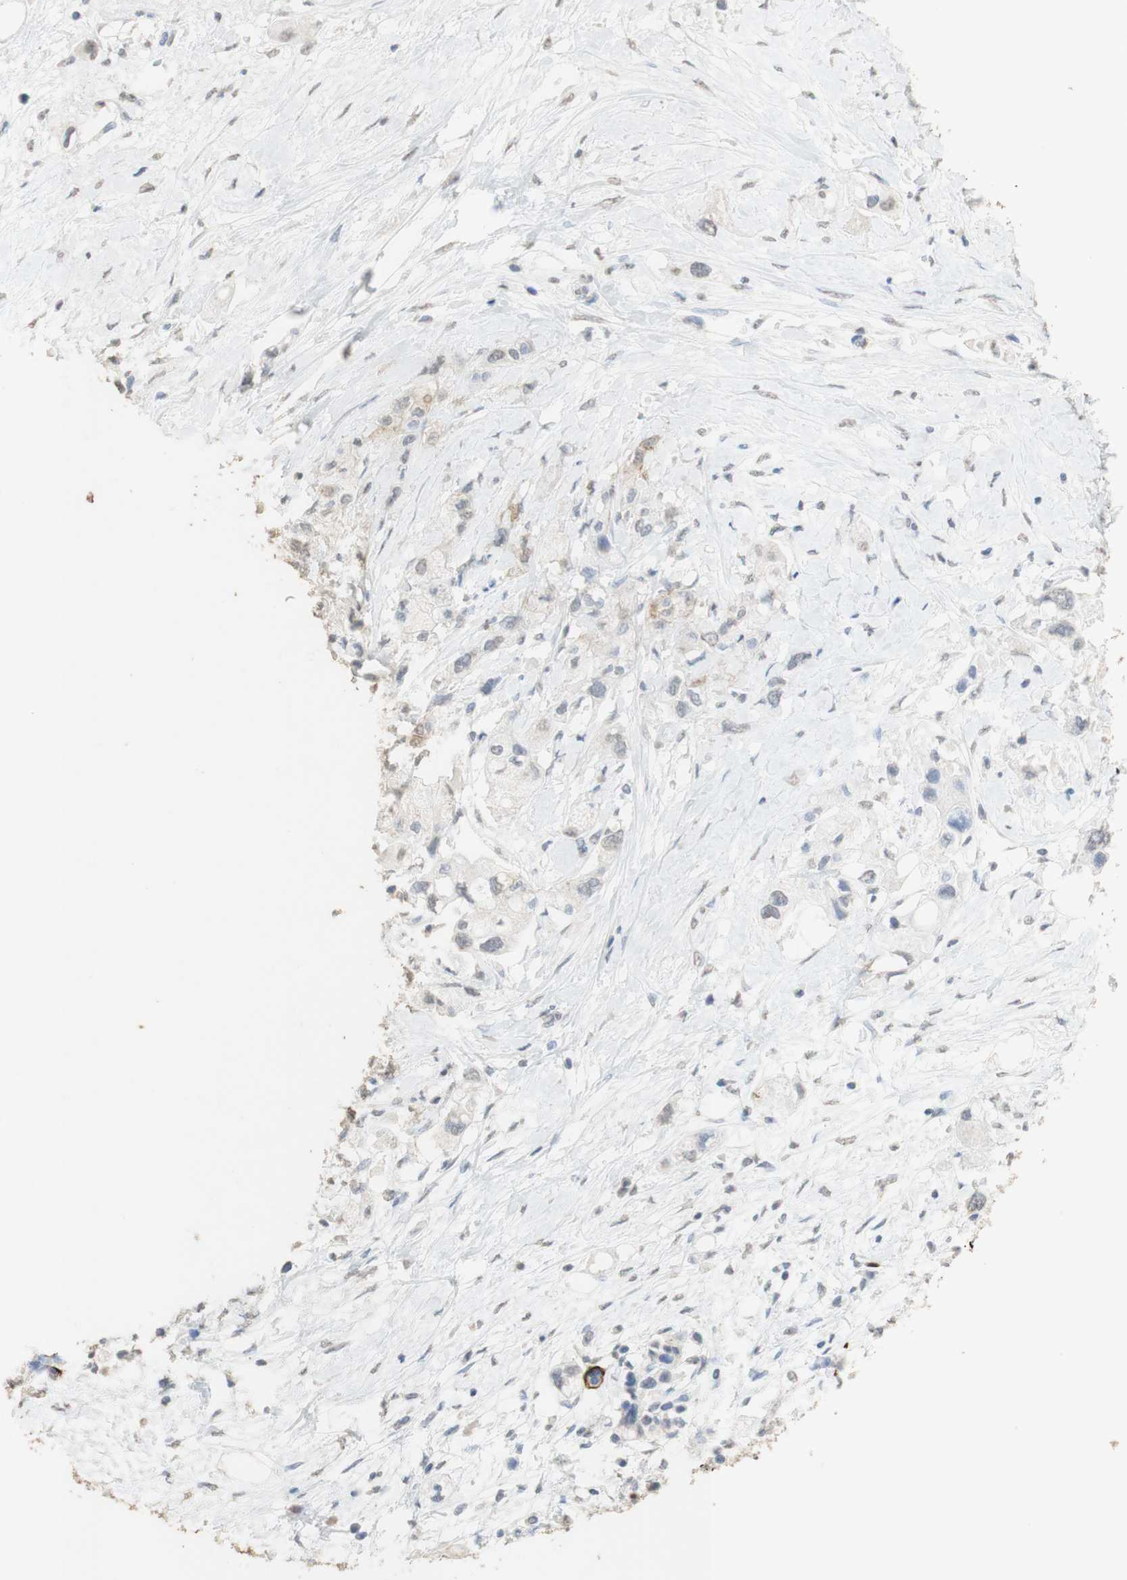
{"staining": {"intensity": "weak", "quantity": "<25%", "location": "cytoplasmic/membranous"}, "tissue": "pancreatic cancer", "cell_type": "Tumor cells", "image_type": "cancer", "snomed": [{"axis": "morphology", "description": "Adenocarcinoma, NOS"}, {"axis": "topography", "description": "Pancreas"}], "caption": "IHC photomicrograph of pancreatic adenocarcinoma stained for a protein (brown), which displays no staining in tumor cells.", "gene": "L1CAM", "patient": {"sex": "female", "age": 56}}